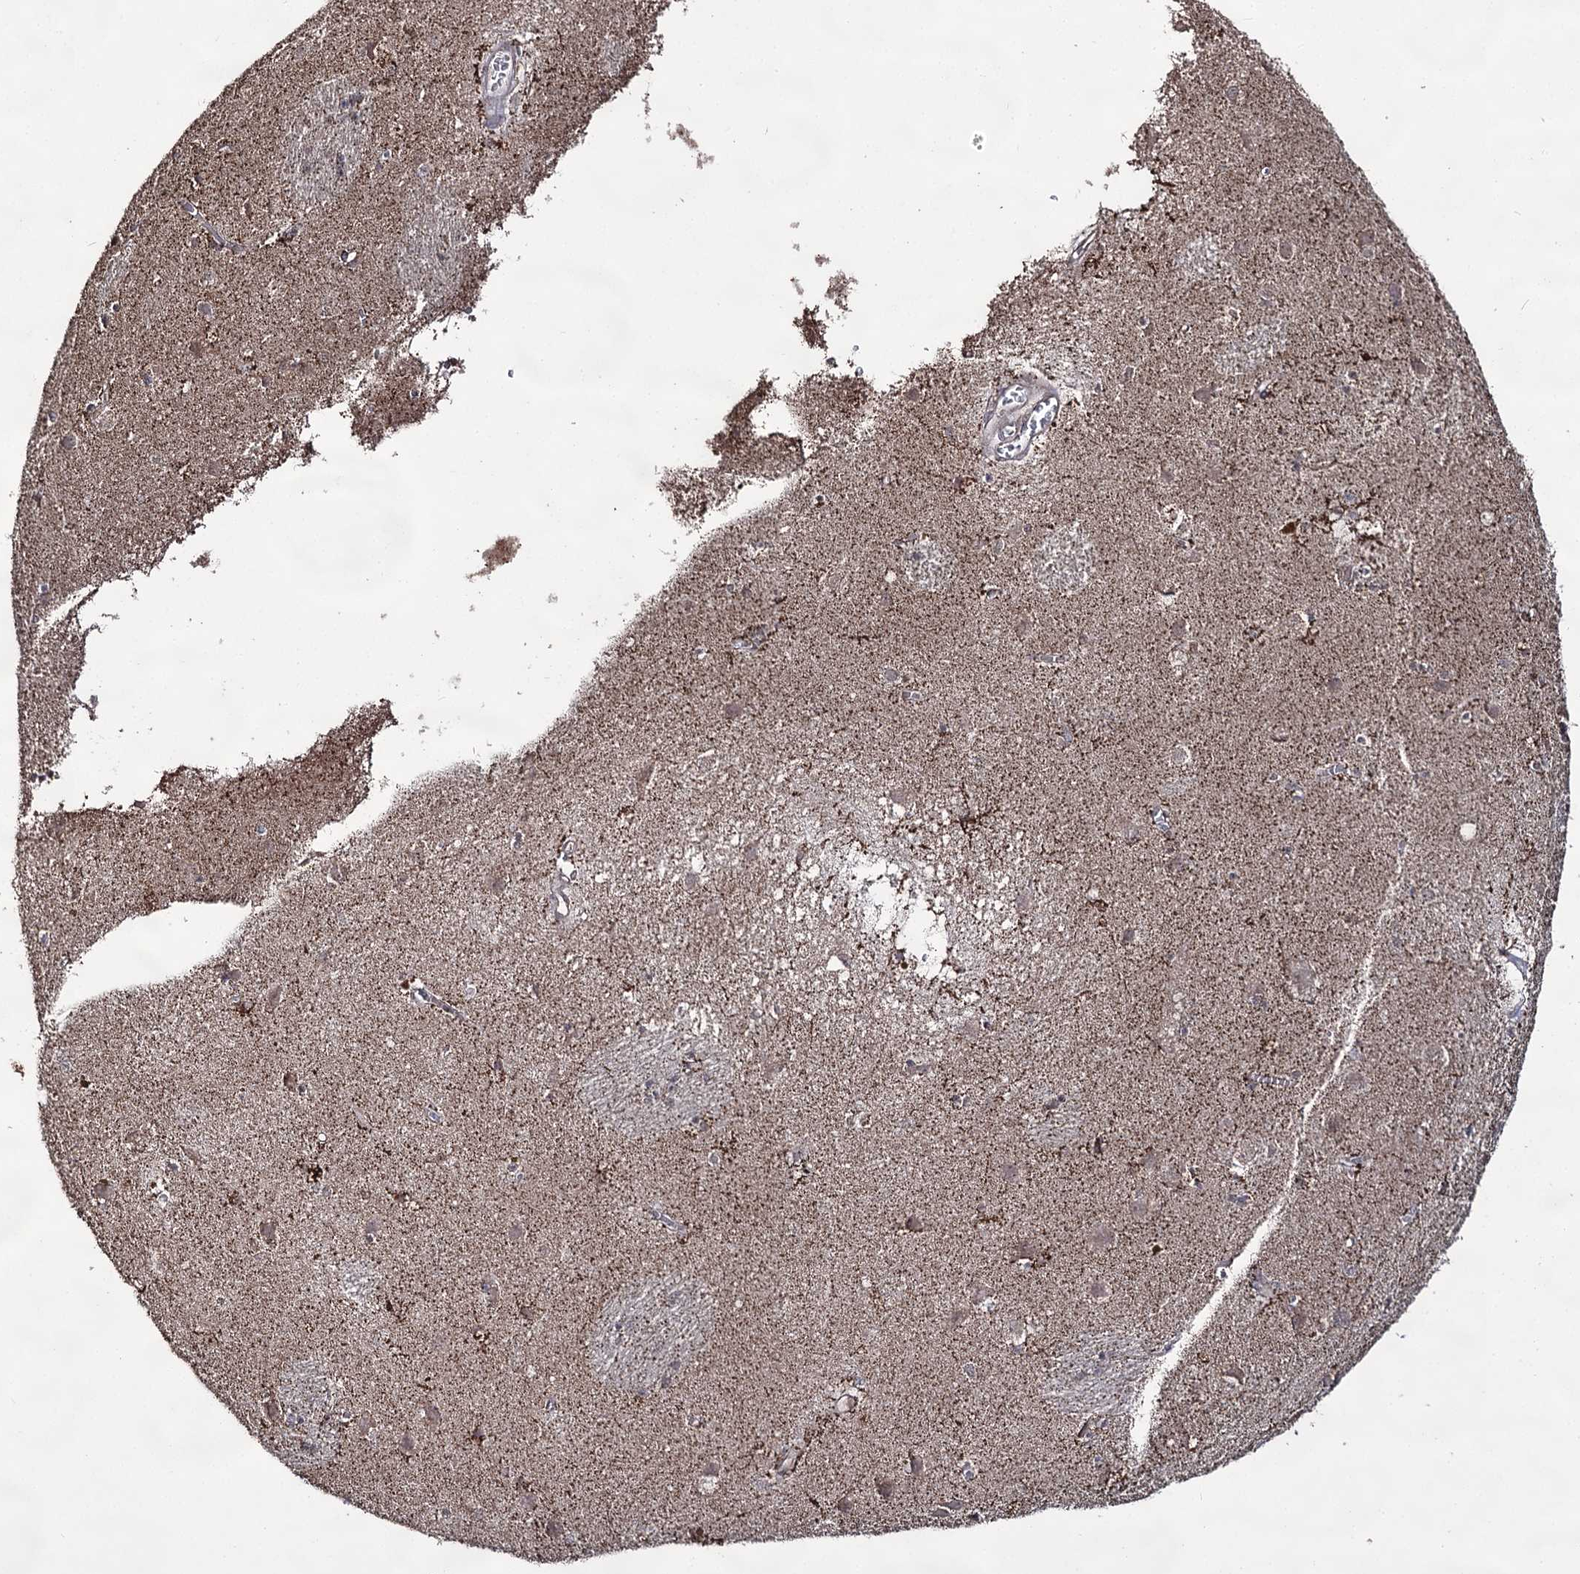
{"staining": {"intensity": "moderate", "quantity": "<25%", "location": "cytoplasmic/membranous"}, "tissue": "caudate", "cell_type": "Glial cells", "image_type": "normal", "snomed": [{"axis": "morphology", "description": "Normal tissue, NOS"}, {"axis": "topography", "description": "Lateral ventricle wall"}], "caption": "Immunohistochemical staining of unremarkable human caudate exhibits <25% levels of moderate cytoplasmic/membranous protein expression in approximately <25% of glial cells.", "gene": "ACTR6", "patient": {"sex": "male", "age": 70}}